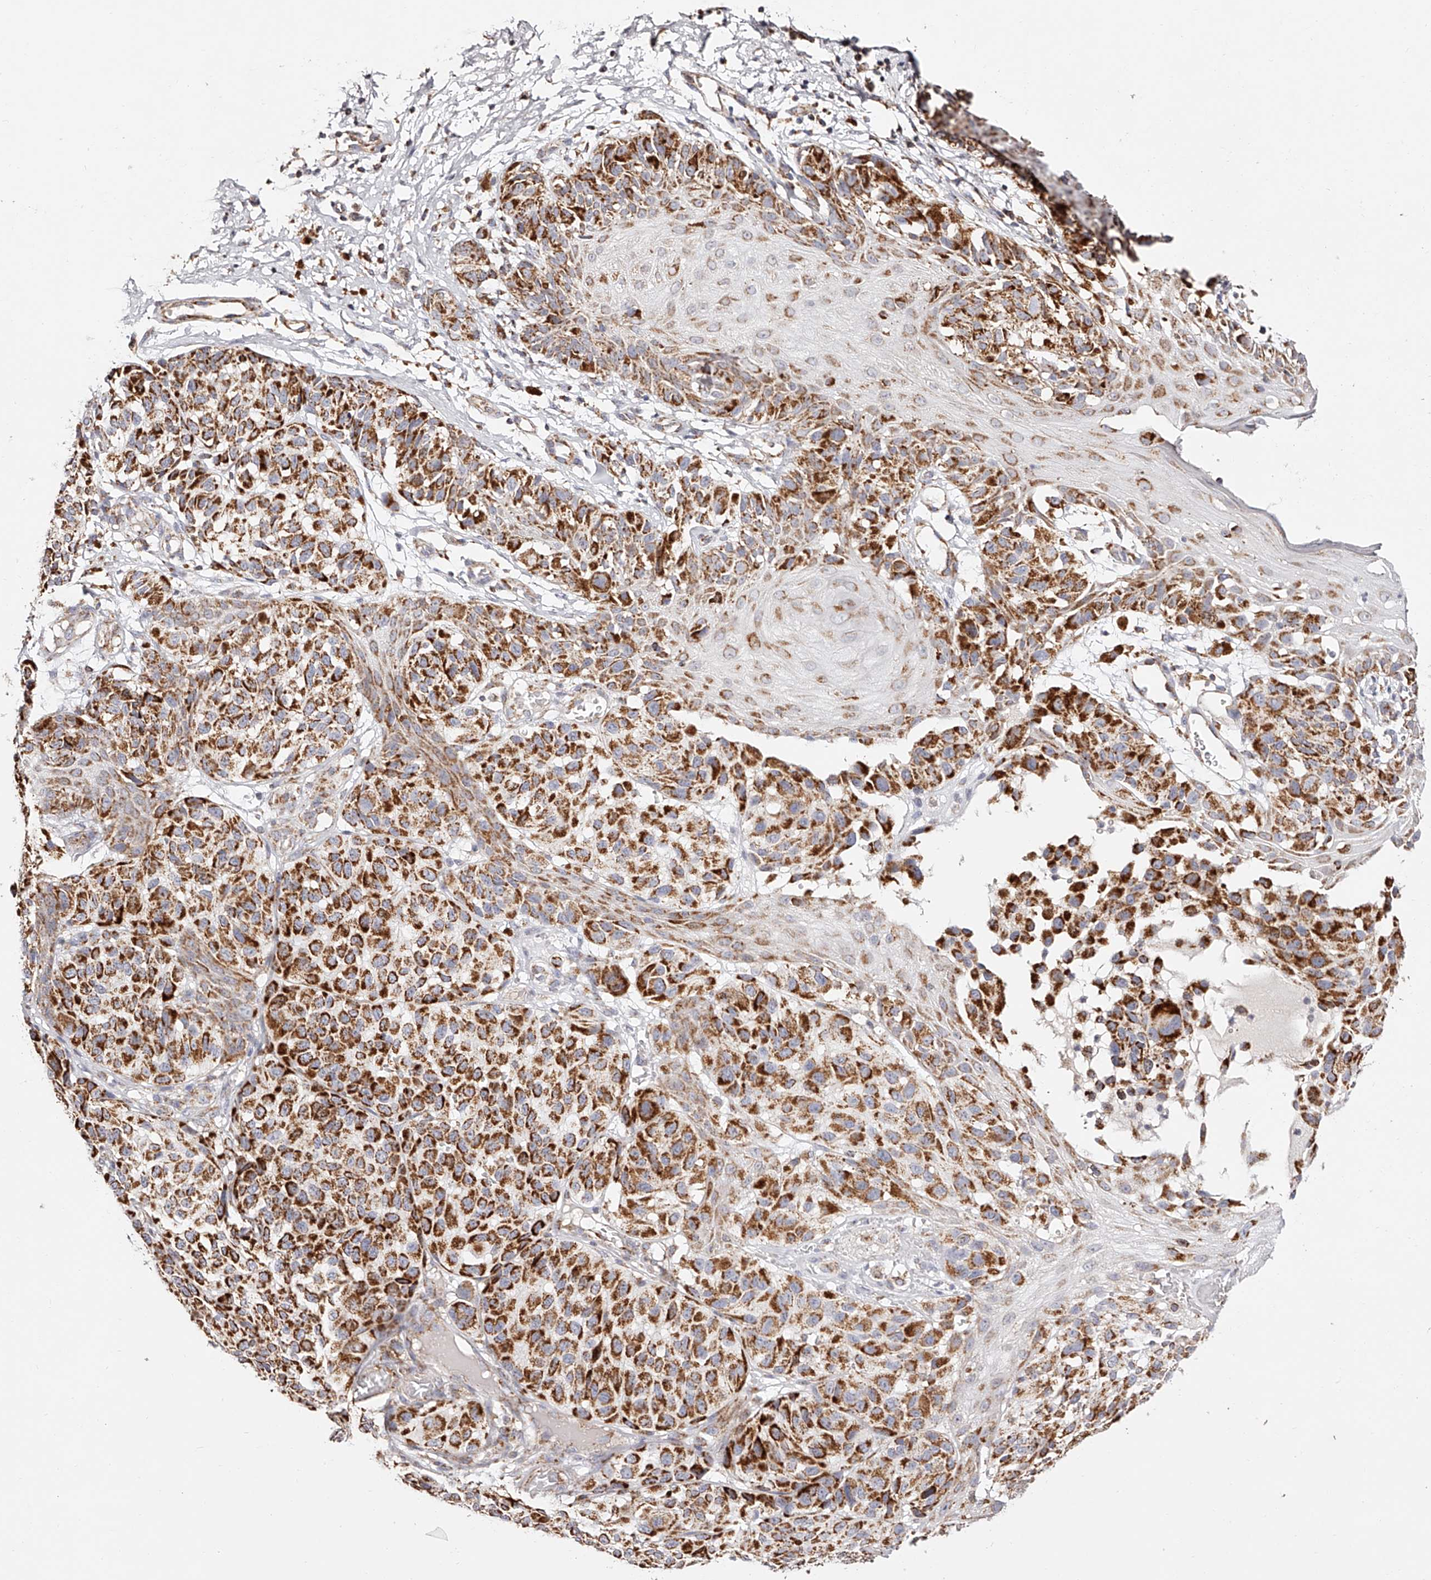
{"staining": {"intensity": "strong", "quantity": ">75%", "location": "cytoplasmic/membranous"}, "tissue": "melanoma", "cell_type": "Tumor cells", "image_type": "cancer", "snomed": [{"axis": "morphology", "description": "Malignant melanoma, NOS"}, {"axis": "topography", "description": "Skin"}], "caption": "Melanoma stained with a protein marker demonstrates strong staining in tumor cells.", "gene": "NDUFV3", "patient": {"sex": "male", "age": 83}}